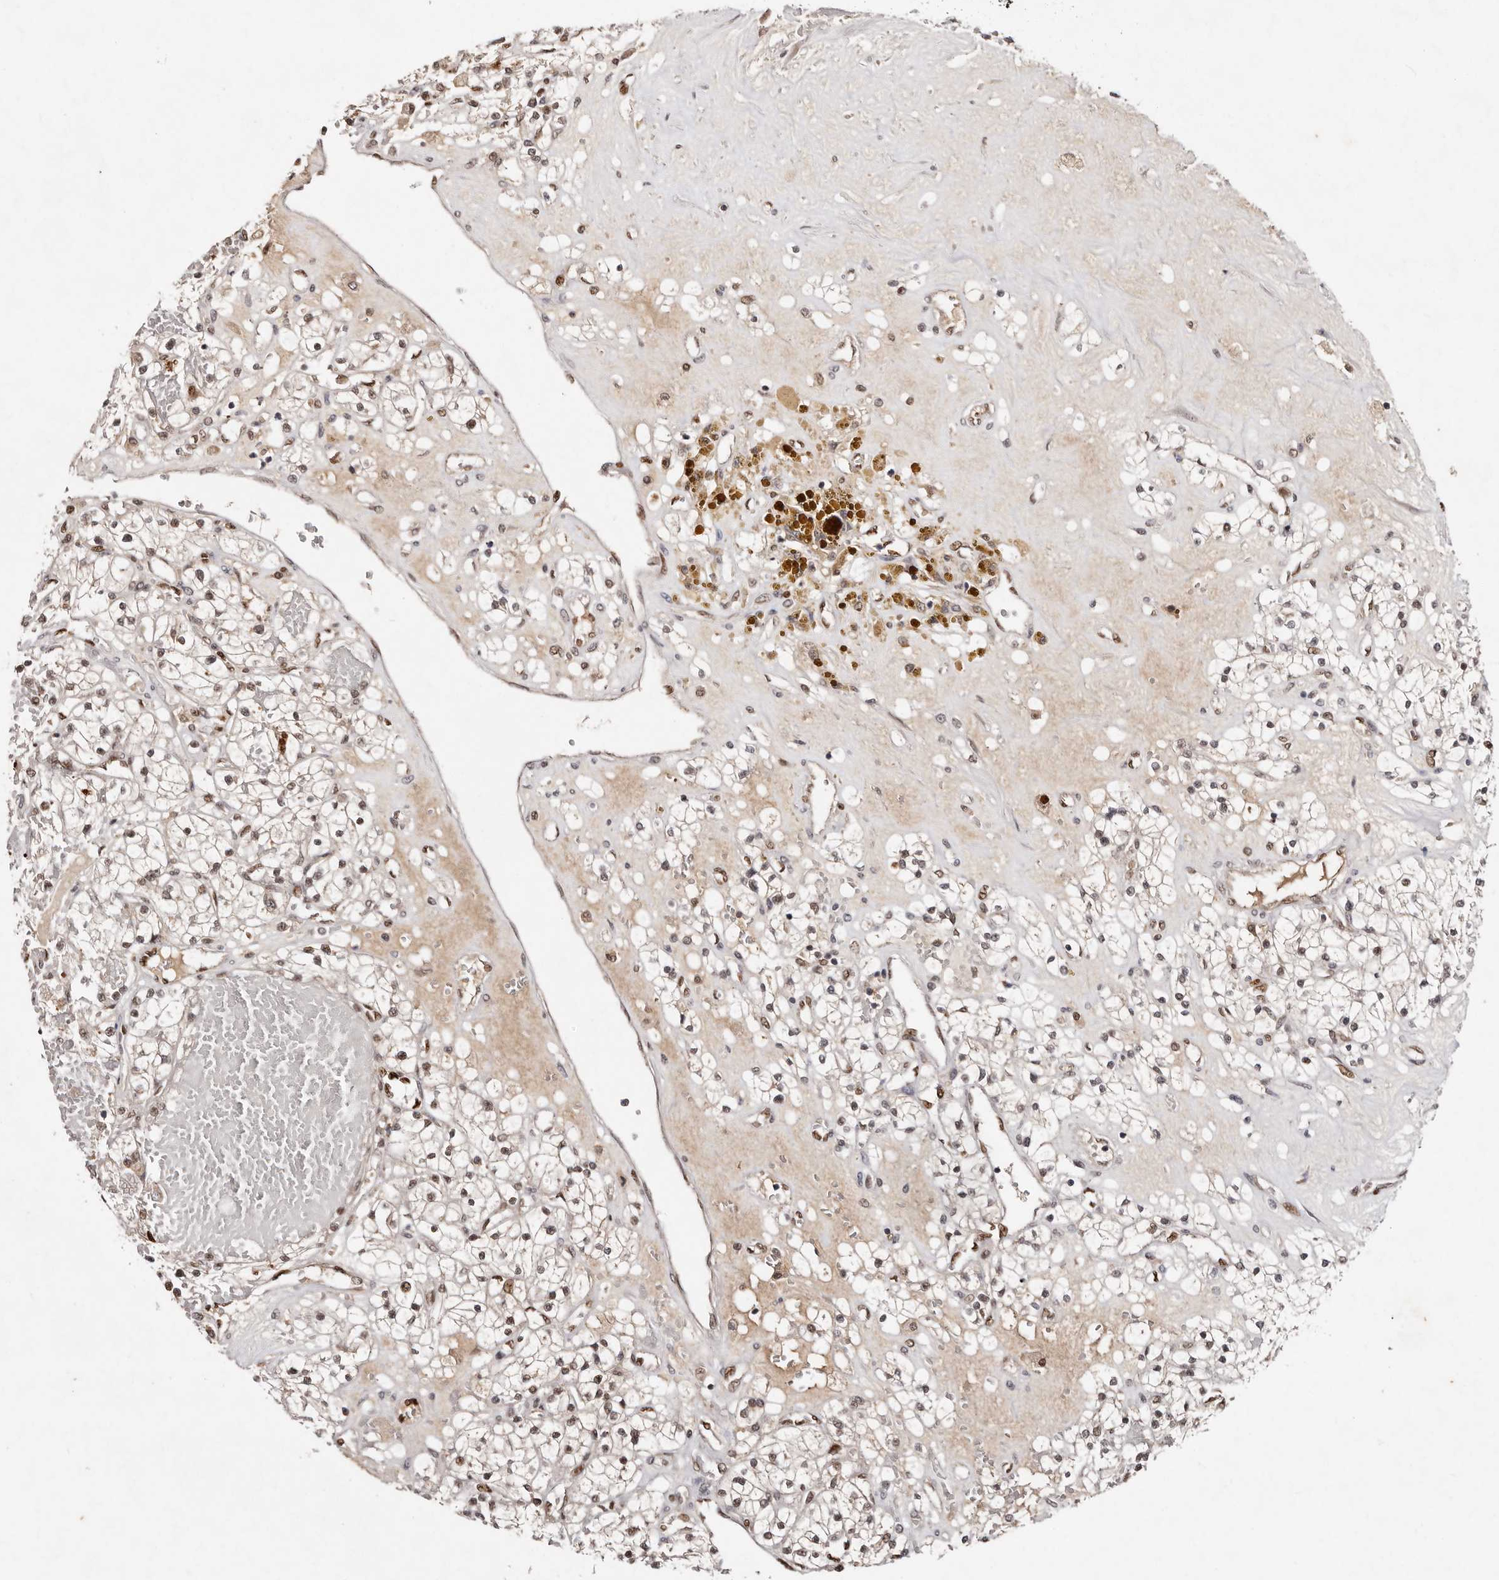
{"staining": {"intensity": "moderate", "quantity": ">75%", "location": "nuclear"}, "tissue": "renal cancer", "cell_type": "Tumor cells", "image_type": "cancer", "snomed": [{"axis": "morphology", "description": "Normal tissue, NOS"}, {"axis": "morphology", "description": "Adenocarcinoma, NOS"}, {"axis": "topography", "description": "Kidney"}], "caption": "About >75% of tumor cells in human adenocarcinoma (renal) exhibit moderate nuclear protein staining as visualized by brown immunohistochemical staining.", "gene": "KLF7", "patient": {"sex": "male", "age": 68}}